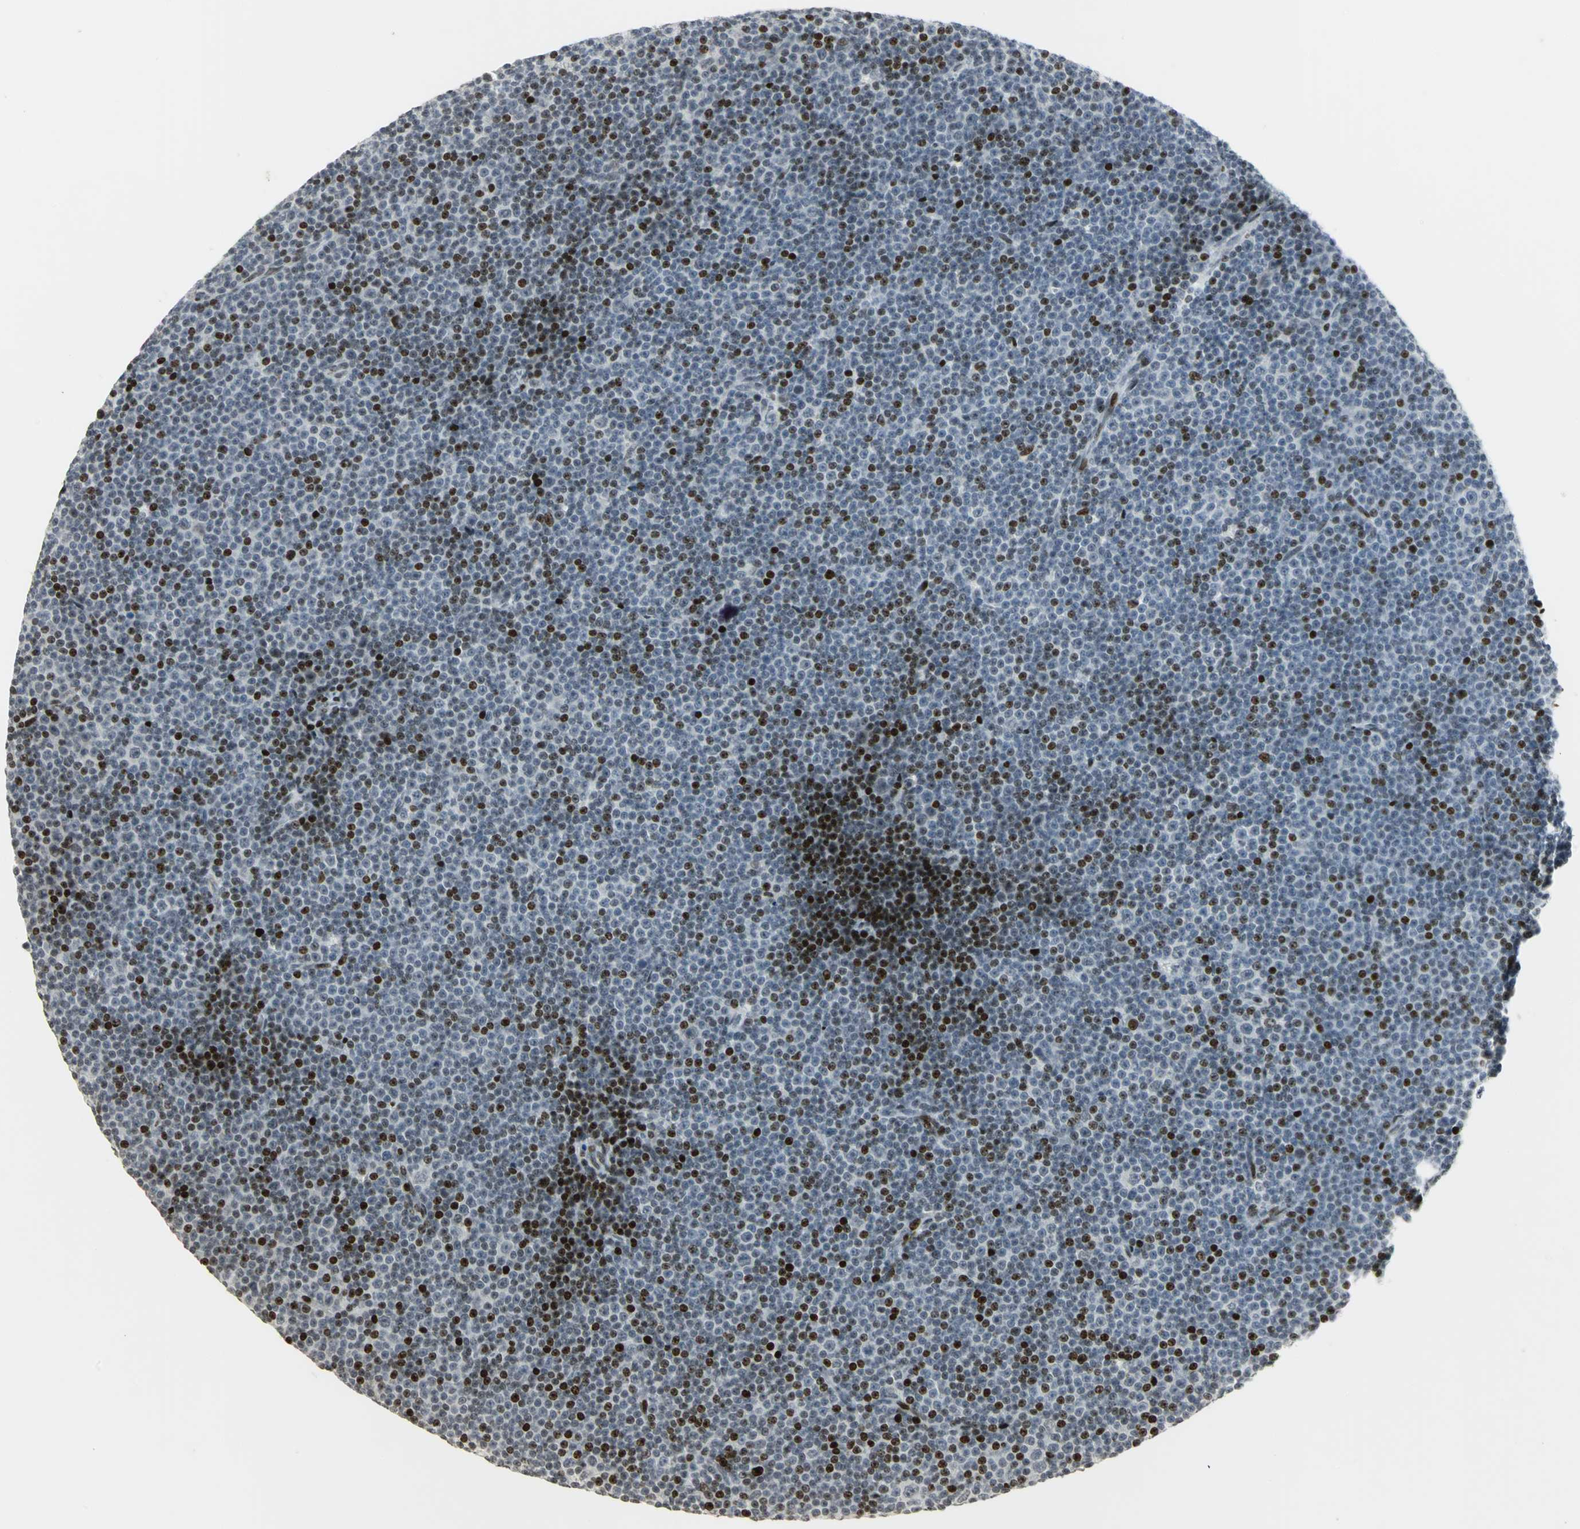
{"staining": {"intensity": "moderate", "quantity": "25%-75%", "location": "nuclear"}, "tissue": "lymphoma", "cell_type": "Tumor cells", "image_type": "cancer", "snomed": [{"axis": "morphology", "description": "Malignant lymphoma, non-Hodgkin's type, Low grade"}, {"axis": "topography", "description": "Lymph node"}], "caption": "This is a histology image of IHC staining of lymphoma, which shows moderate positivity in the nuclear of tumor cells.", "gene": "KDM1A", "patient": {"sex": "female", "age": 67}}